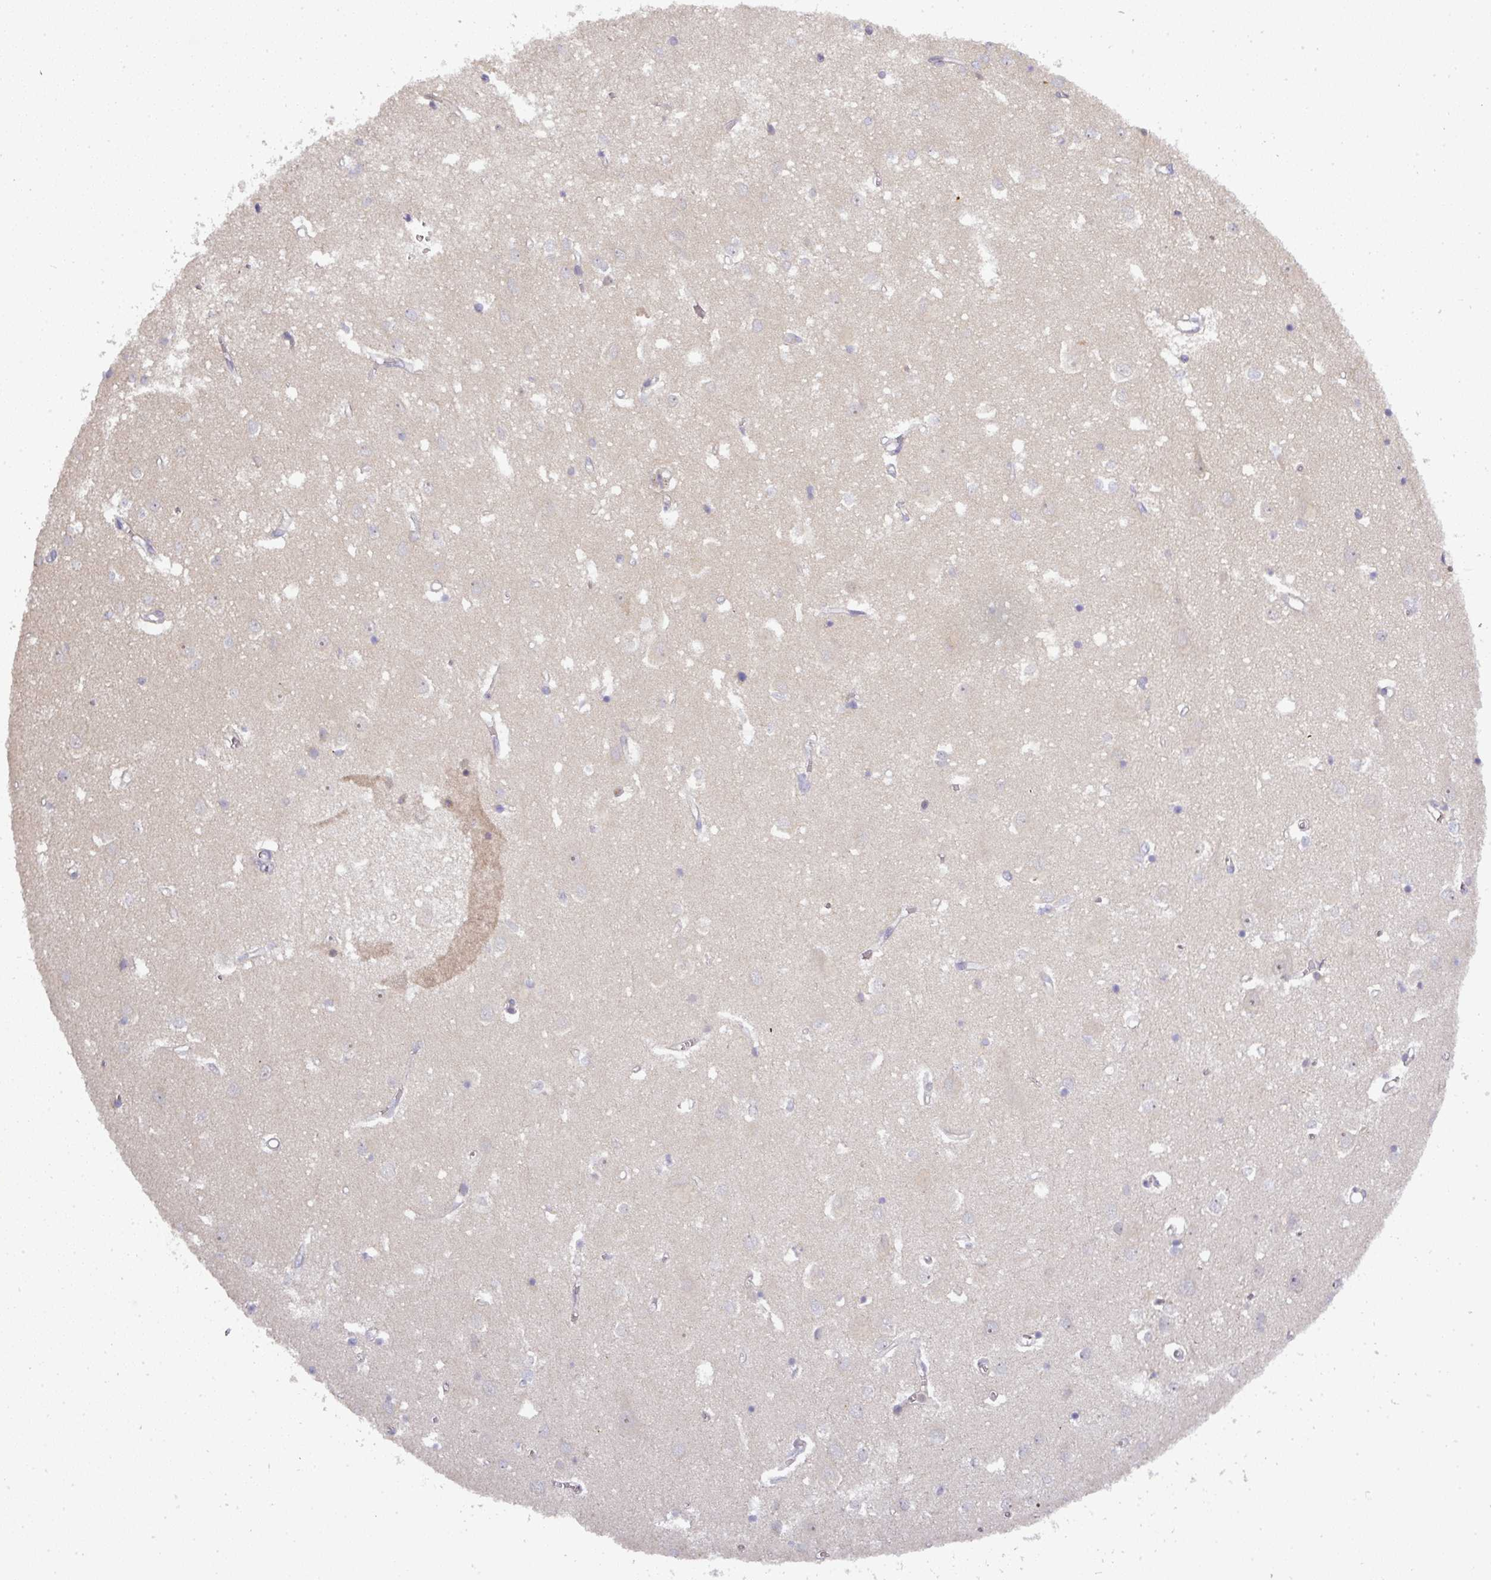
{"staining": {"intensity": "negative", "quantity": "none", "location": "none"}, "tissue": "cerebral cortex", "cell_type": "Endothelial cells", "image_type": "normal", "snomed": [{"axis": "morphology", "description": "Normal tissue, NOS"}, {"axis": "topography", "description": "Cerebral cortex"}], "caption": "Unremarkable cerebral cortex was stained to show a protein in brown. There is no significant staining in endothelial cells. (Immunohistochemistry, brightfield microscopy, high magnification).", "gene": "NIN", "patient": {"sex": "male", "age": 70}}